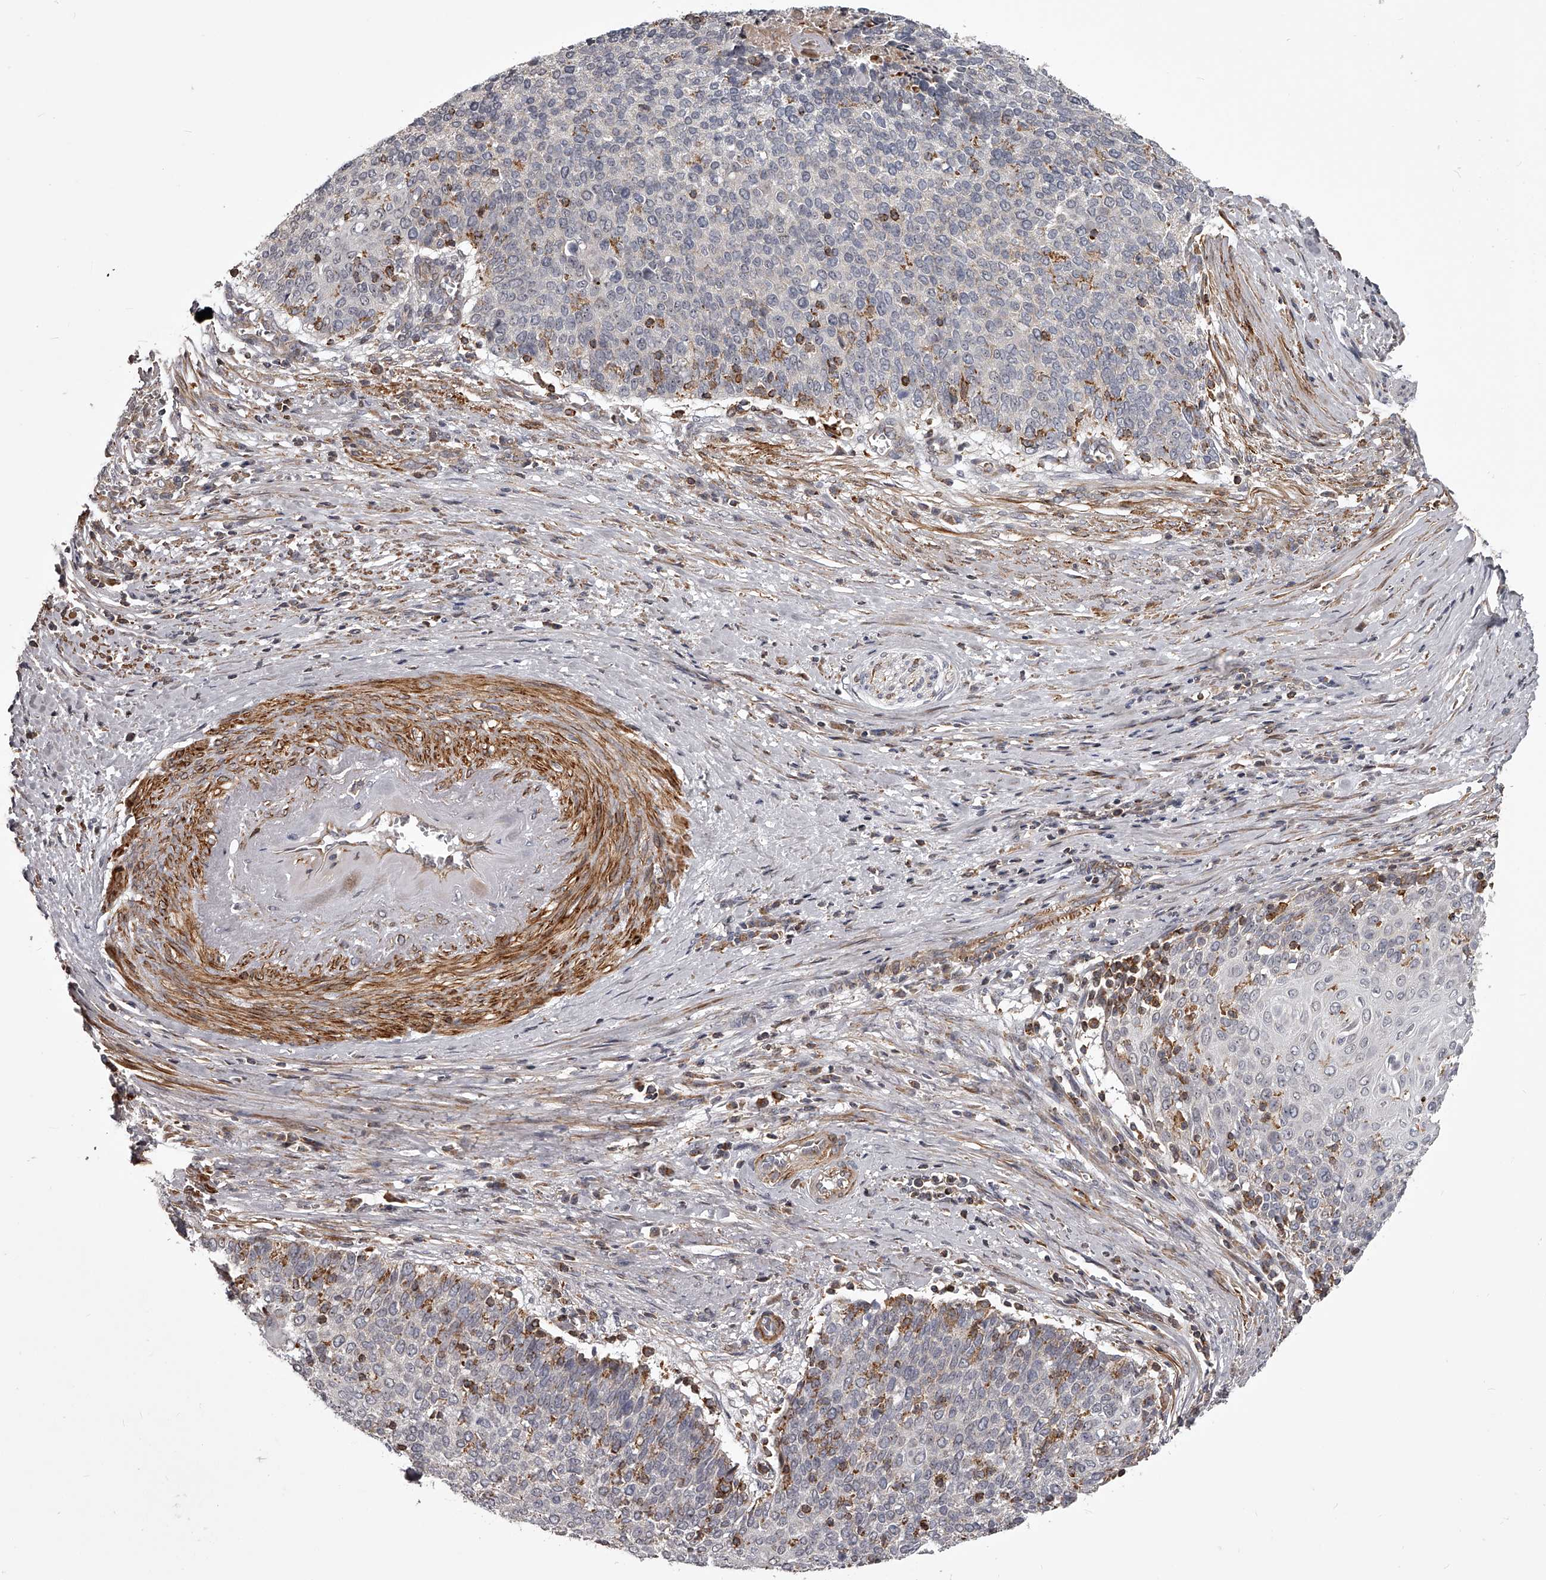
{"staining": {"intensity": "negative", "quantity": "none", "location": "none"}, "tissue": "cervical cancer", "cell_type": "Tumor cells", "image_type": "cancer", "snomed": [{"axis": "morphology", "description": "Squamous cell carcinoma, NOS"}, {"axis": "topography", "description": "Cervix"}], "caption": "An image of cervical squamous cell carcinoma stained for a protein exhibits no brown staining in tumor cells.", "gene": "RRP36", "patient": {"sex": "female", "age": 39}}